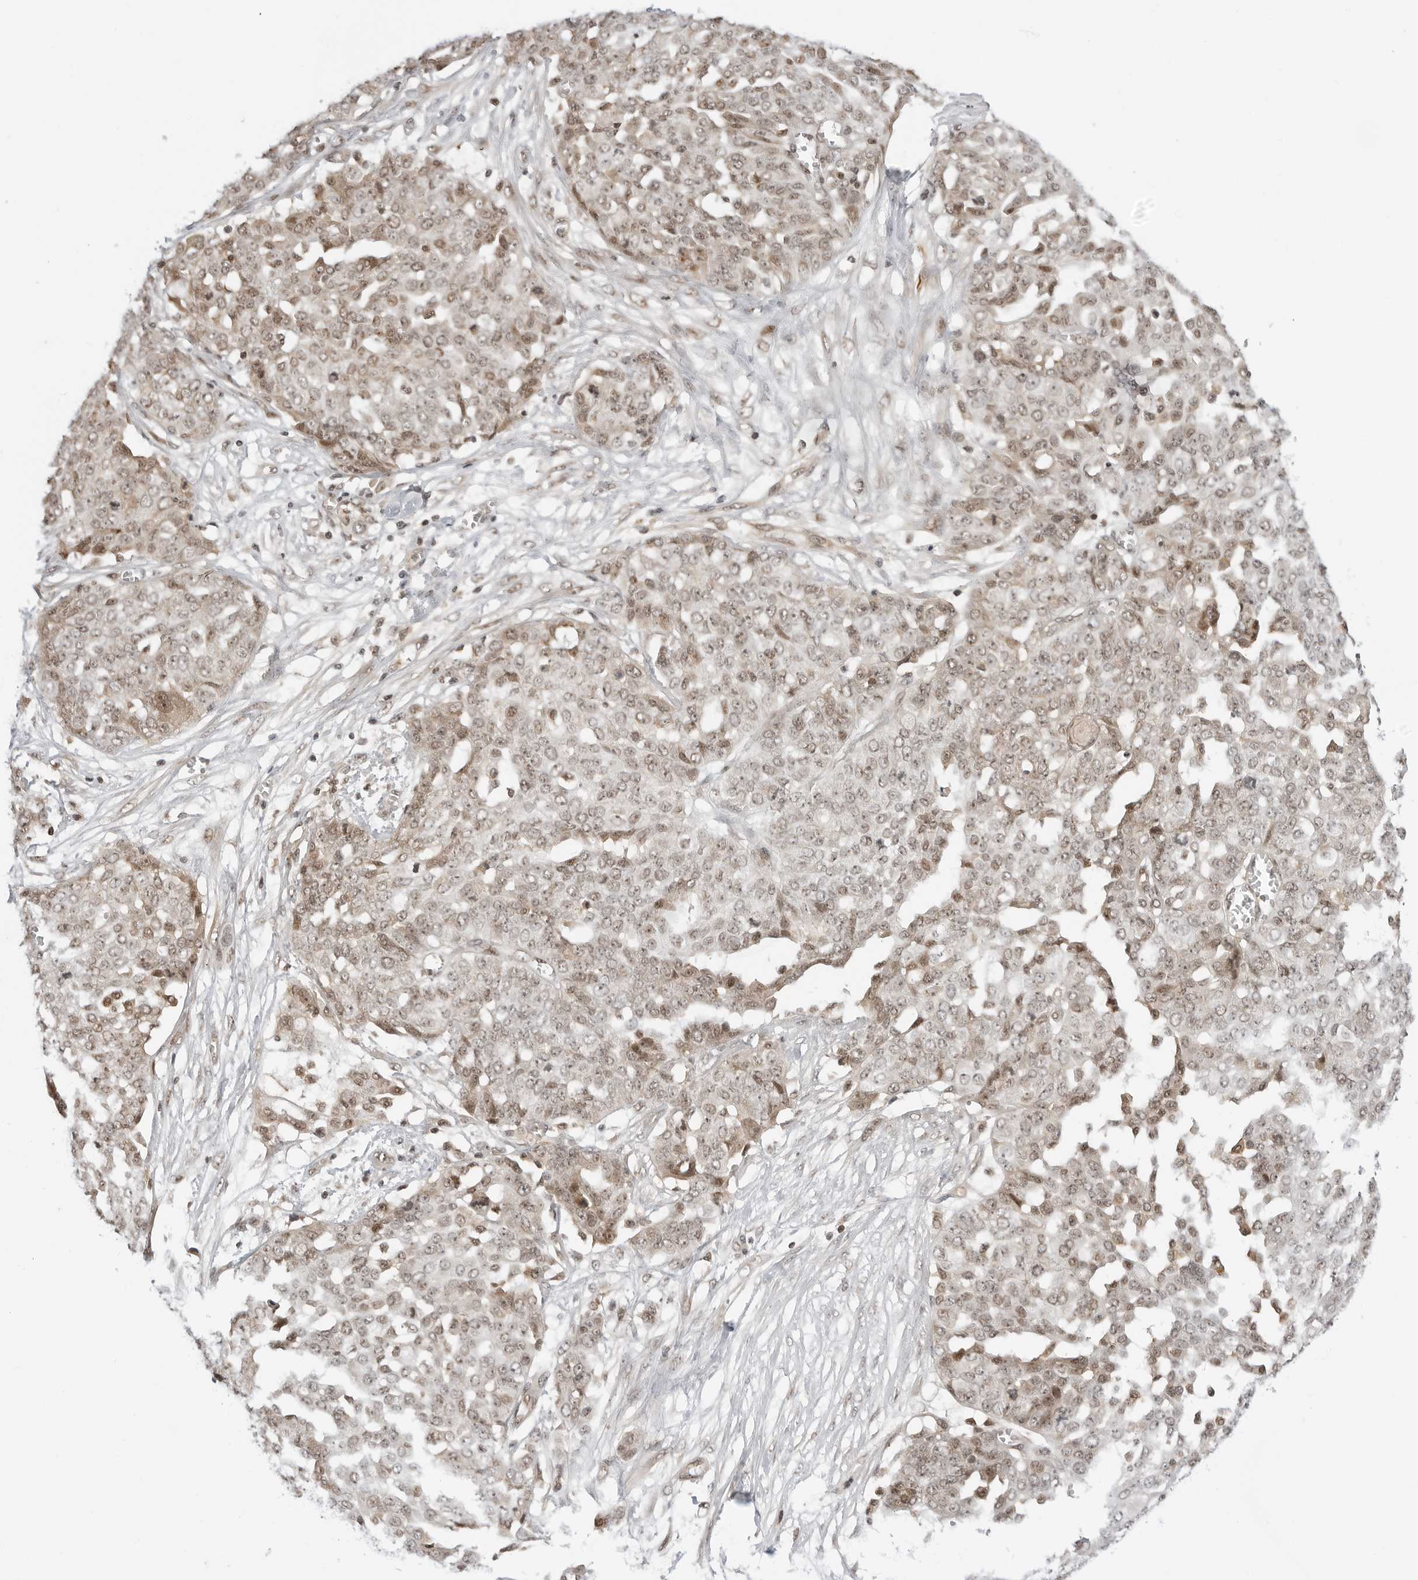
{"staining": {"intensity": "weak", "quantity": ">75%", "location": "nuclear"}, "tissue": "ovarian cancer", "cell_type": "Tumor cells", "image_type": "cancer", "snomed": [{"axis": "morphology", "description": "Cystadenocarcinoma, serous, NOS"}, {"axis": "topography", "description": "Soft tissue"}, {"axis": "topography", "description": "Ovary"}], "caption": "Approximately >75% of tumor cells in ovarian cancer (serous cystadenocarcinoma) reveal weak nuclear protein expression as visualized by brown immunohistochemical staining.", "gene": "C8orf33", "patient": {"sex": "female", "age": 57}}